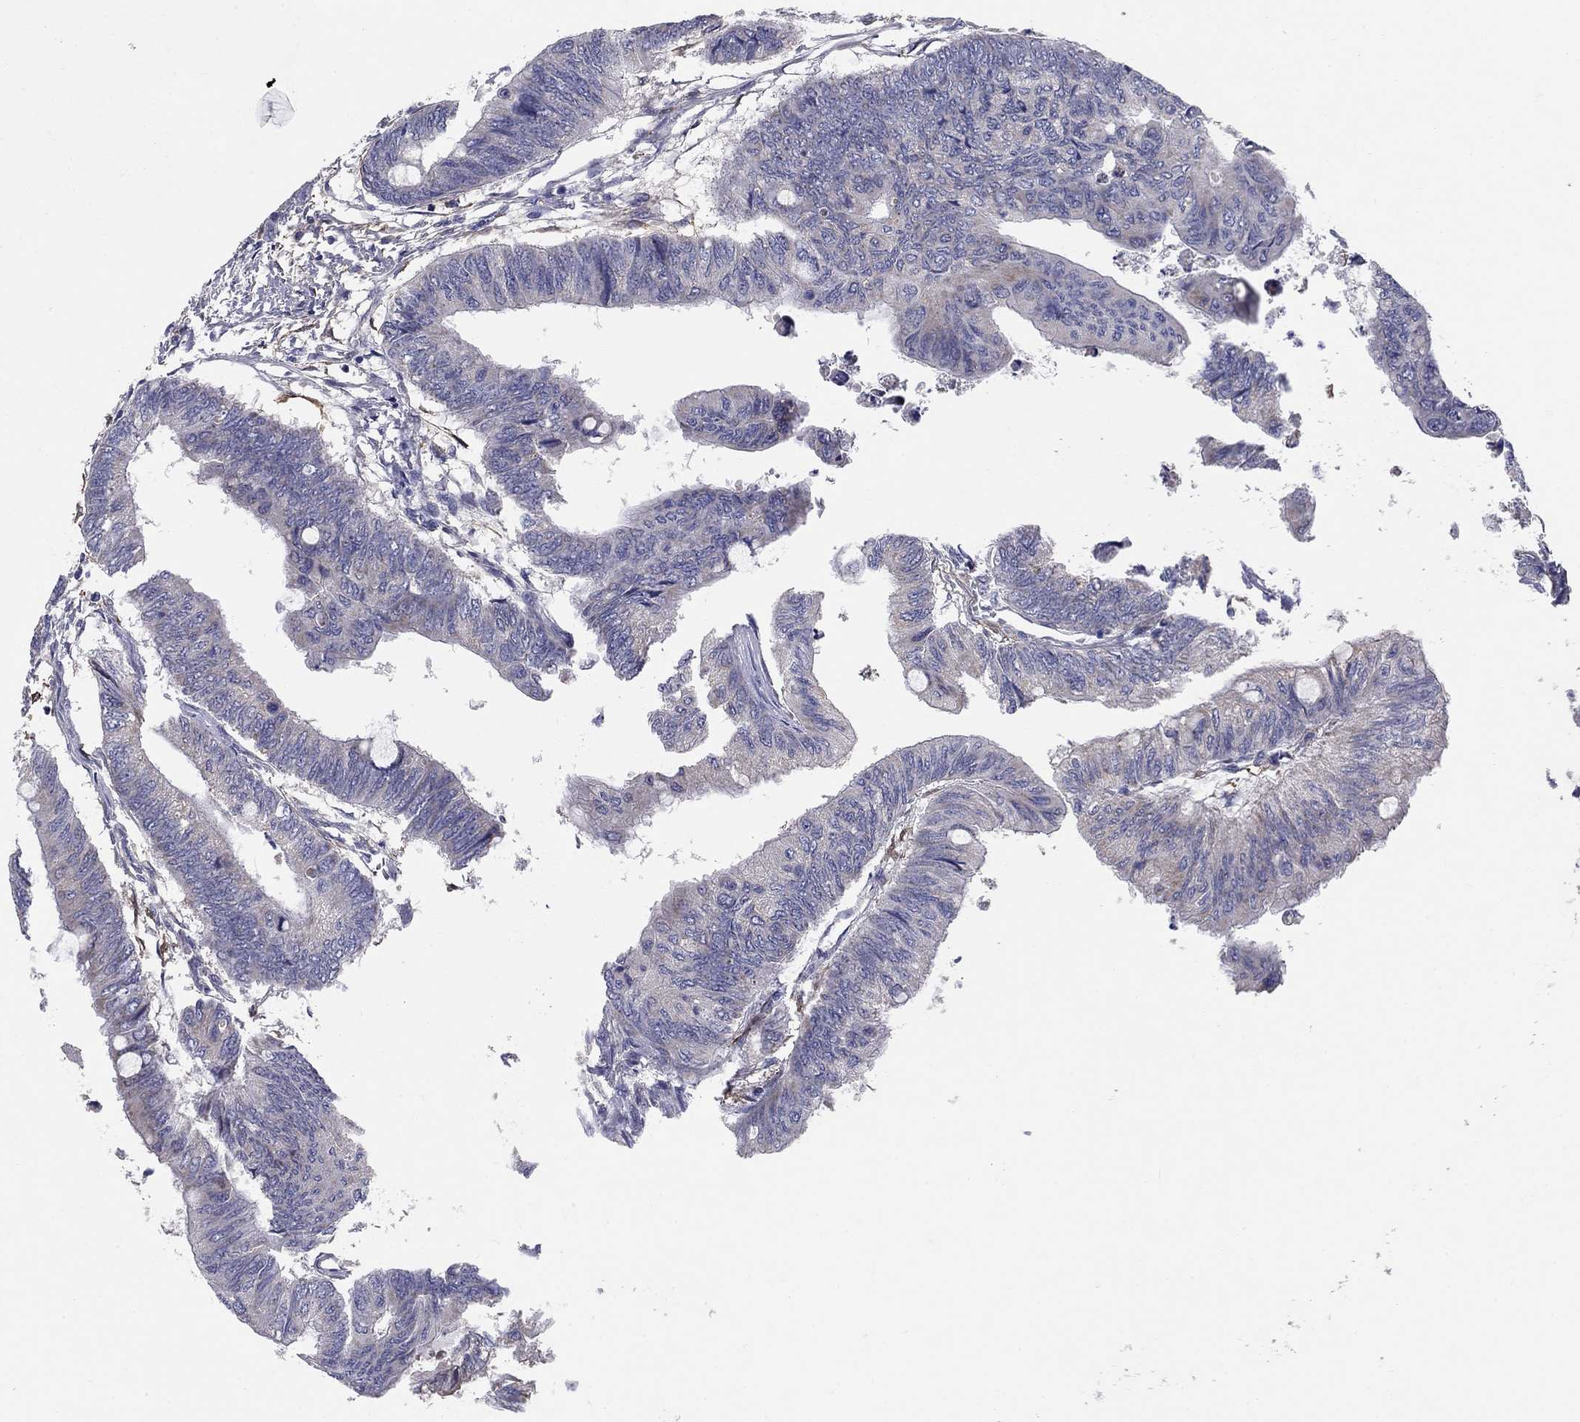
{"staining": {"intensity": "negative", "quantity": "none", "location": "none"}, "tissue": "colorectal cancer", "cell_type": "Tumor cells", "image_type": "cancer", "snomed": [{"axis": "morphology", "description": "Normal tissue, NOS"}, {"axis": "morphology", "description": "Adenocarcinoma, NOS"}, {"axis": "topography", "description": "Rectum"}, {"axis": "topography", "description": "Peripheral nerve tissue"}], "caption": "Adenocarcinoma (colorectal) stained for a protein using IHC exhibits no positivity tumor cells.", "gene": "EMP2", "patient": {"sex": "male", "age": 92}}